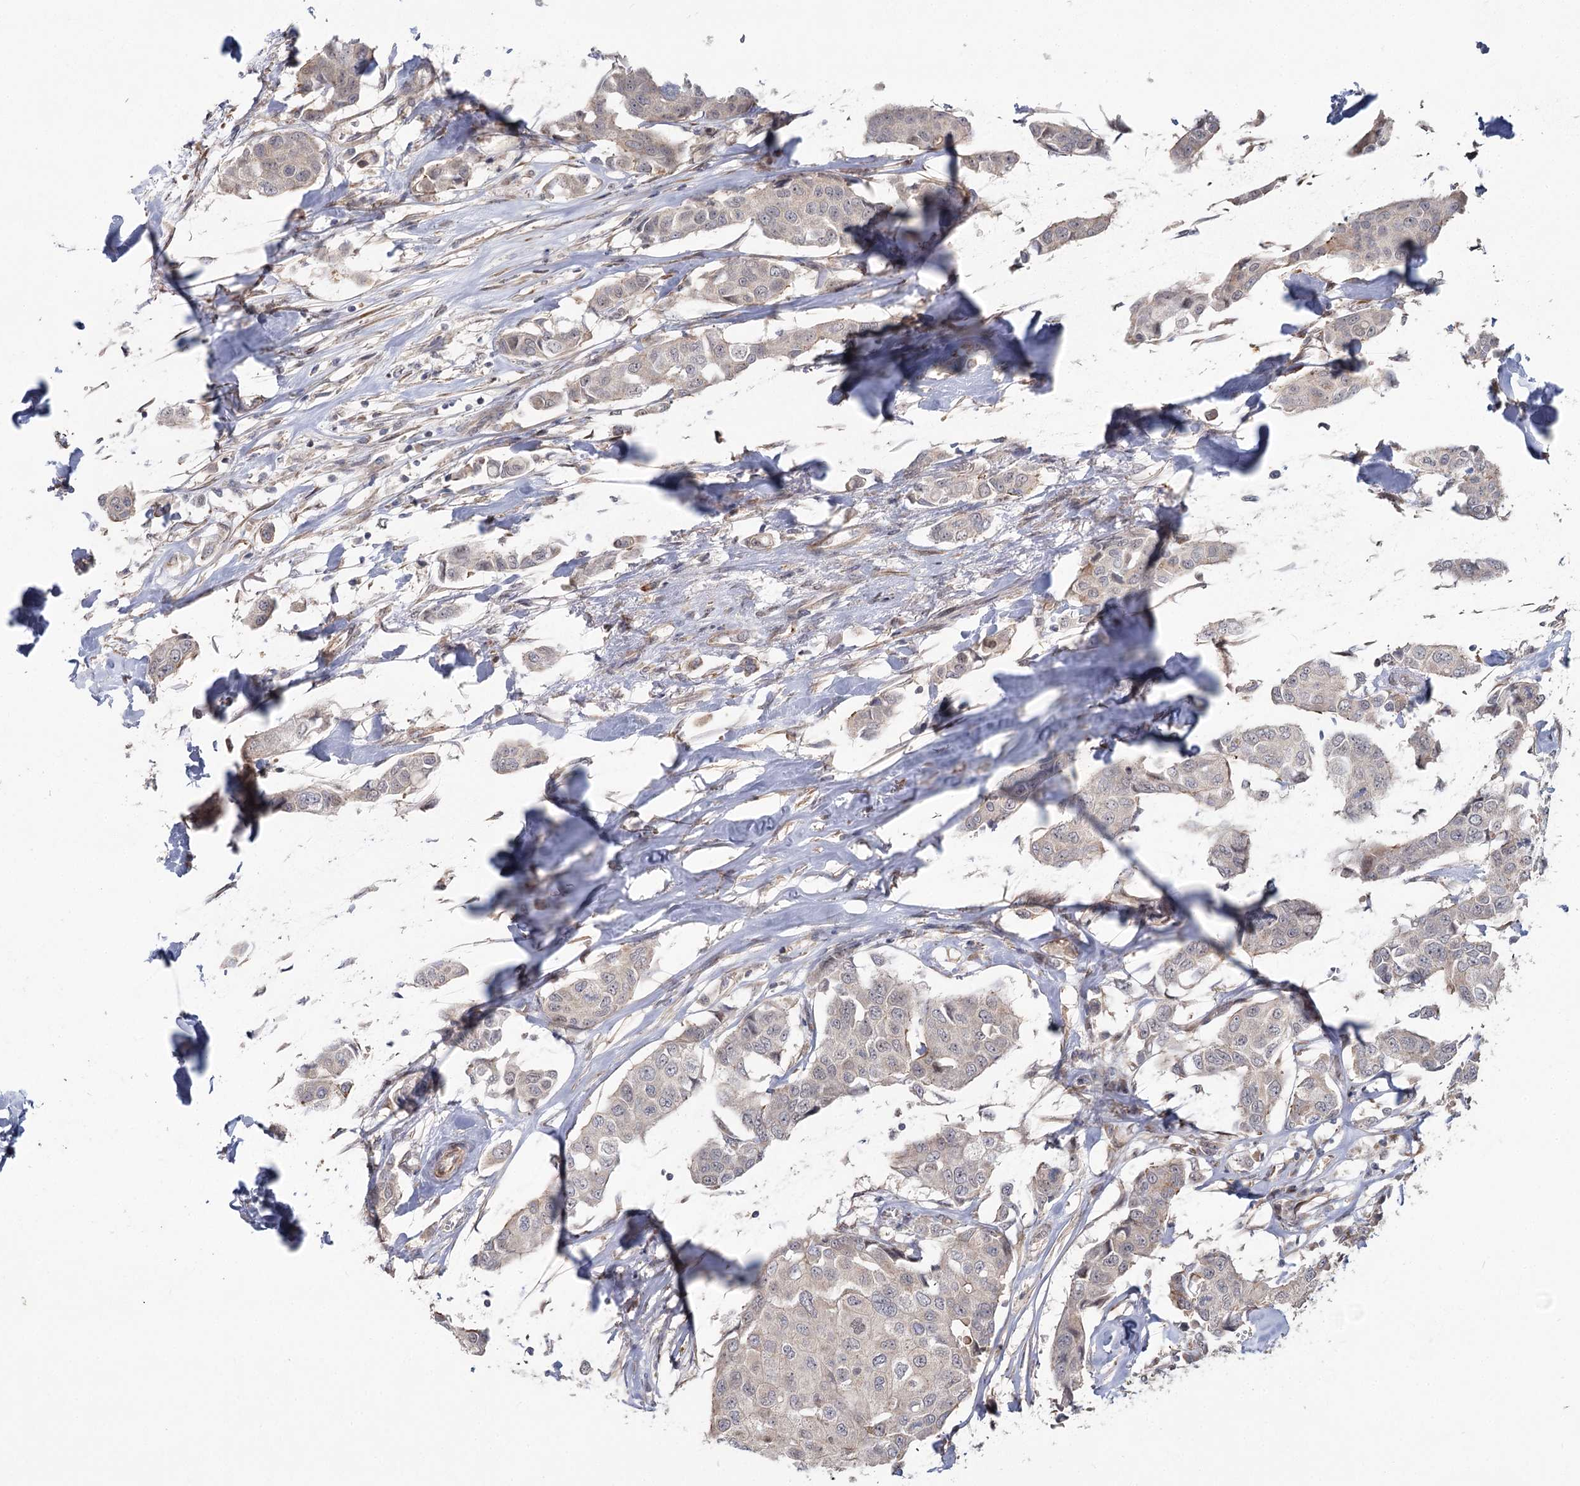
{"staining": {"intensity": "negative", "quantity": "none", "location": "none"}, "tissue": "breast cancer", "cell_type": "Tumor cells", "image_type": "cancer", "snomed": [{"axis": "morphology", "description": "Duct carcinoma"}, {"axis": "topography", "description": "Breast"}], "caption": "Intraductal carcinoma (breast) was stained to show a protein in brown. There is no significant expression in tumor cells.", "gene": "TBC1D9B", "patient": {"sex": "female", "age": 80}}